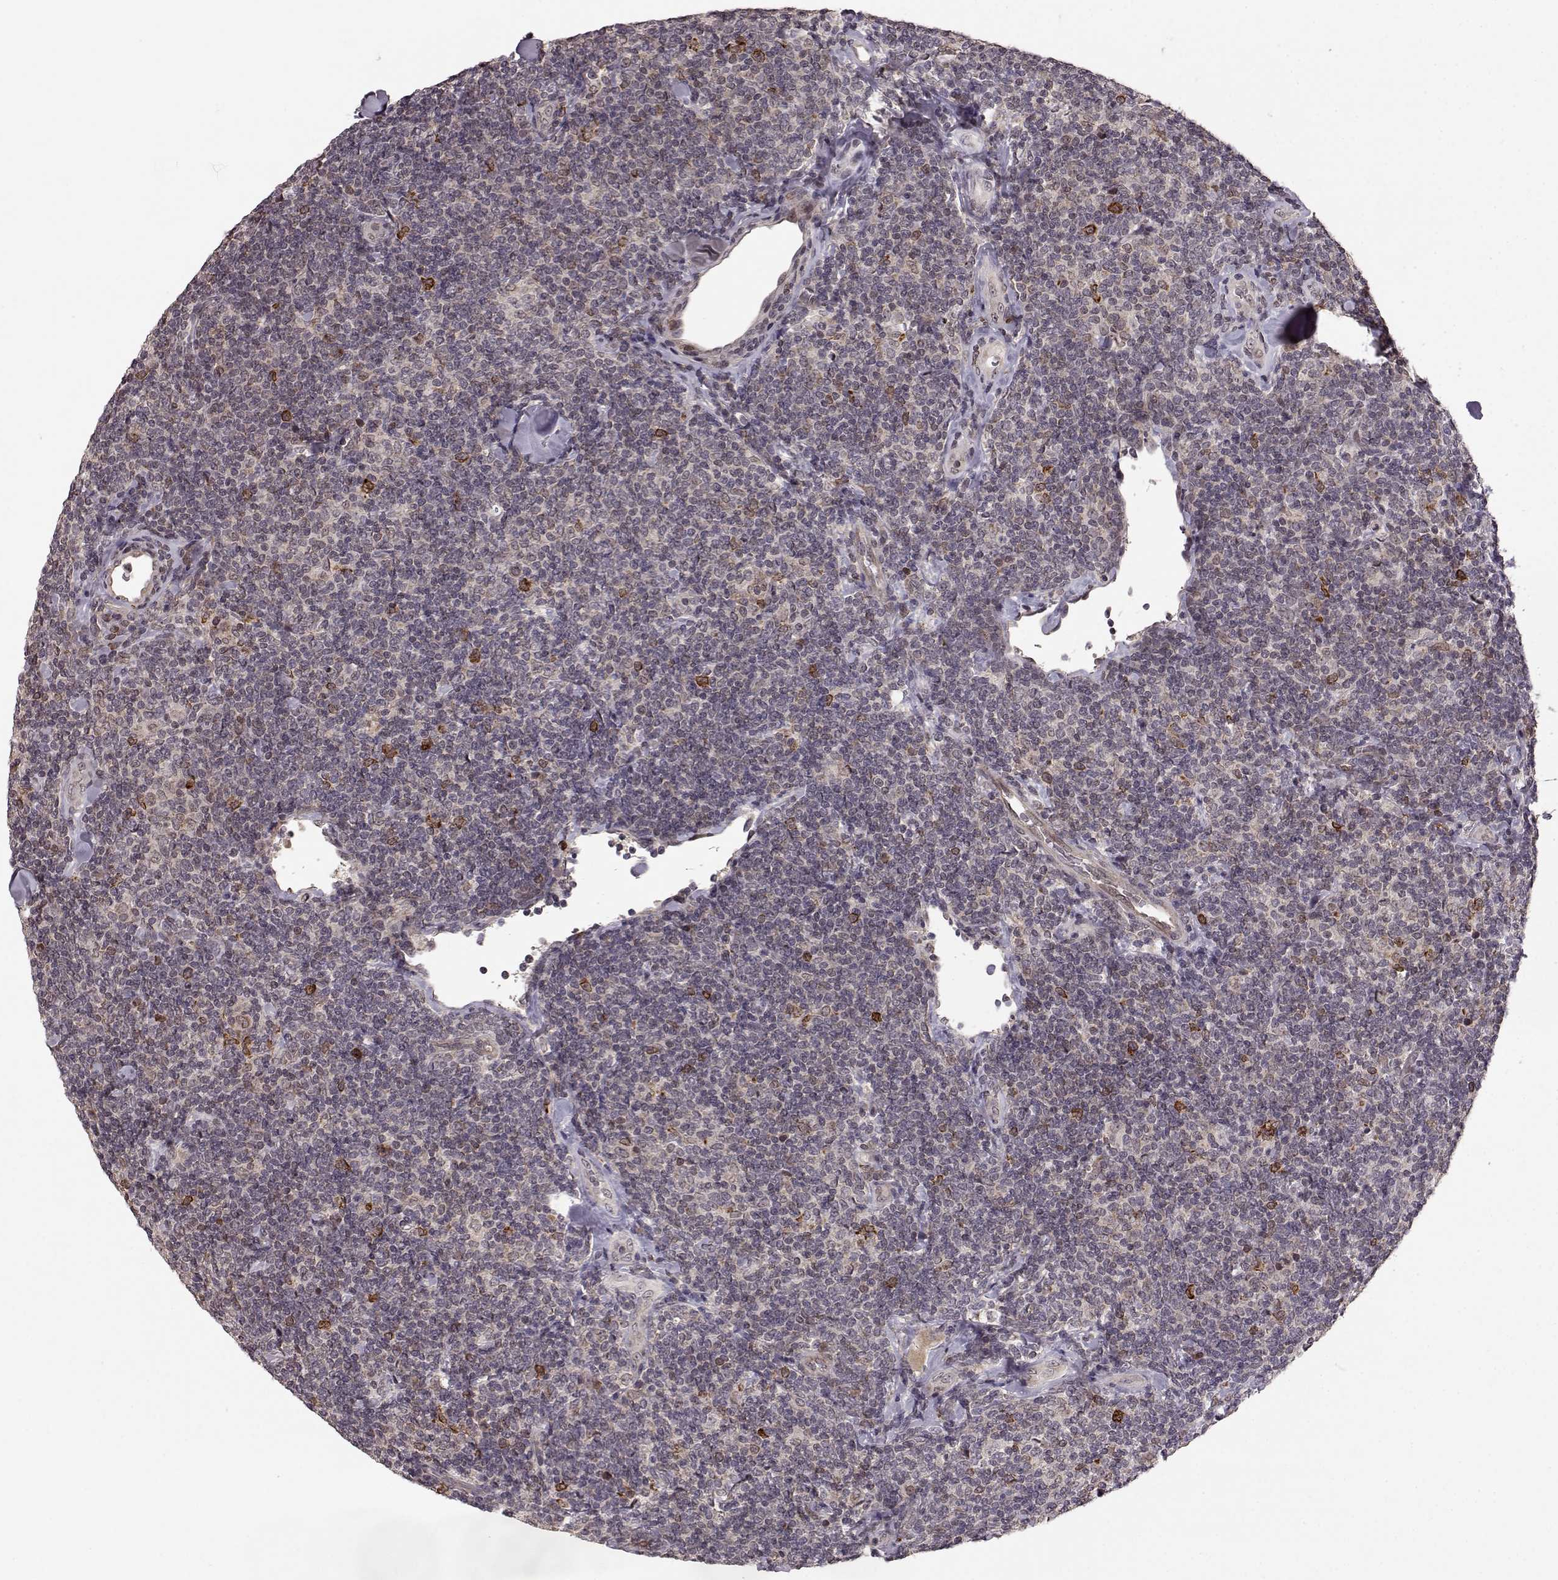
{"staining": {"intensity": "weak", "quantity": ">75%", "location": "cytoplasmic/membranous"}, "tissue": "lymphoma", "cell_type": "Tumor cells", "image_type": "cancer", "snomed": [{"axis": "morphology", "description": "Malignant lymphoma, non-Hodgkin's type, Low grade"}, {"axis": "topography", "description": "Lymph node"}], "caption": "Tumor cells display low levels of weak cytoplasmic/membranous staining in about >75% of cells in malignant lymphoma, non-Hodgkin's type (low-grade).", "gene": "ELOVL5", "patient": {"sex": "female", "age": 56}}